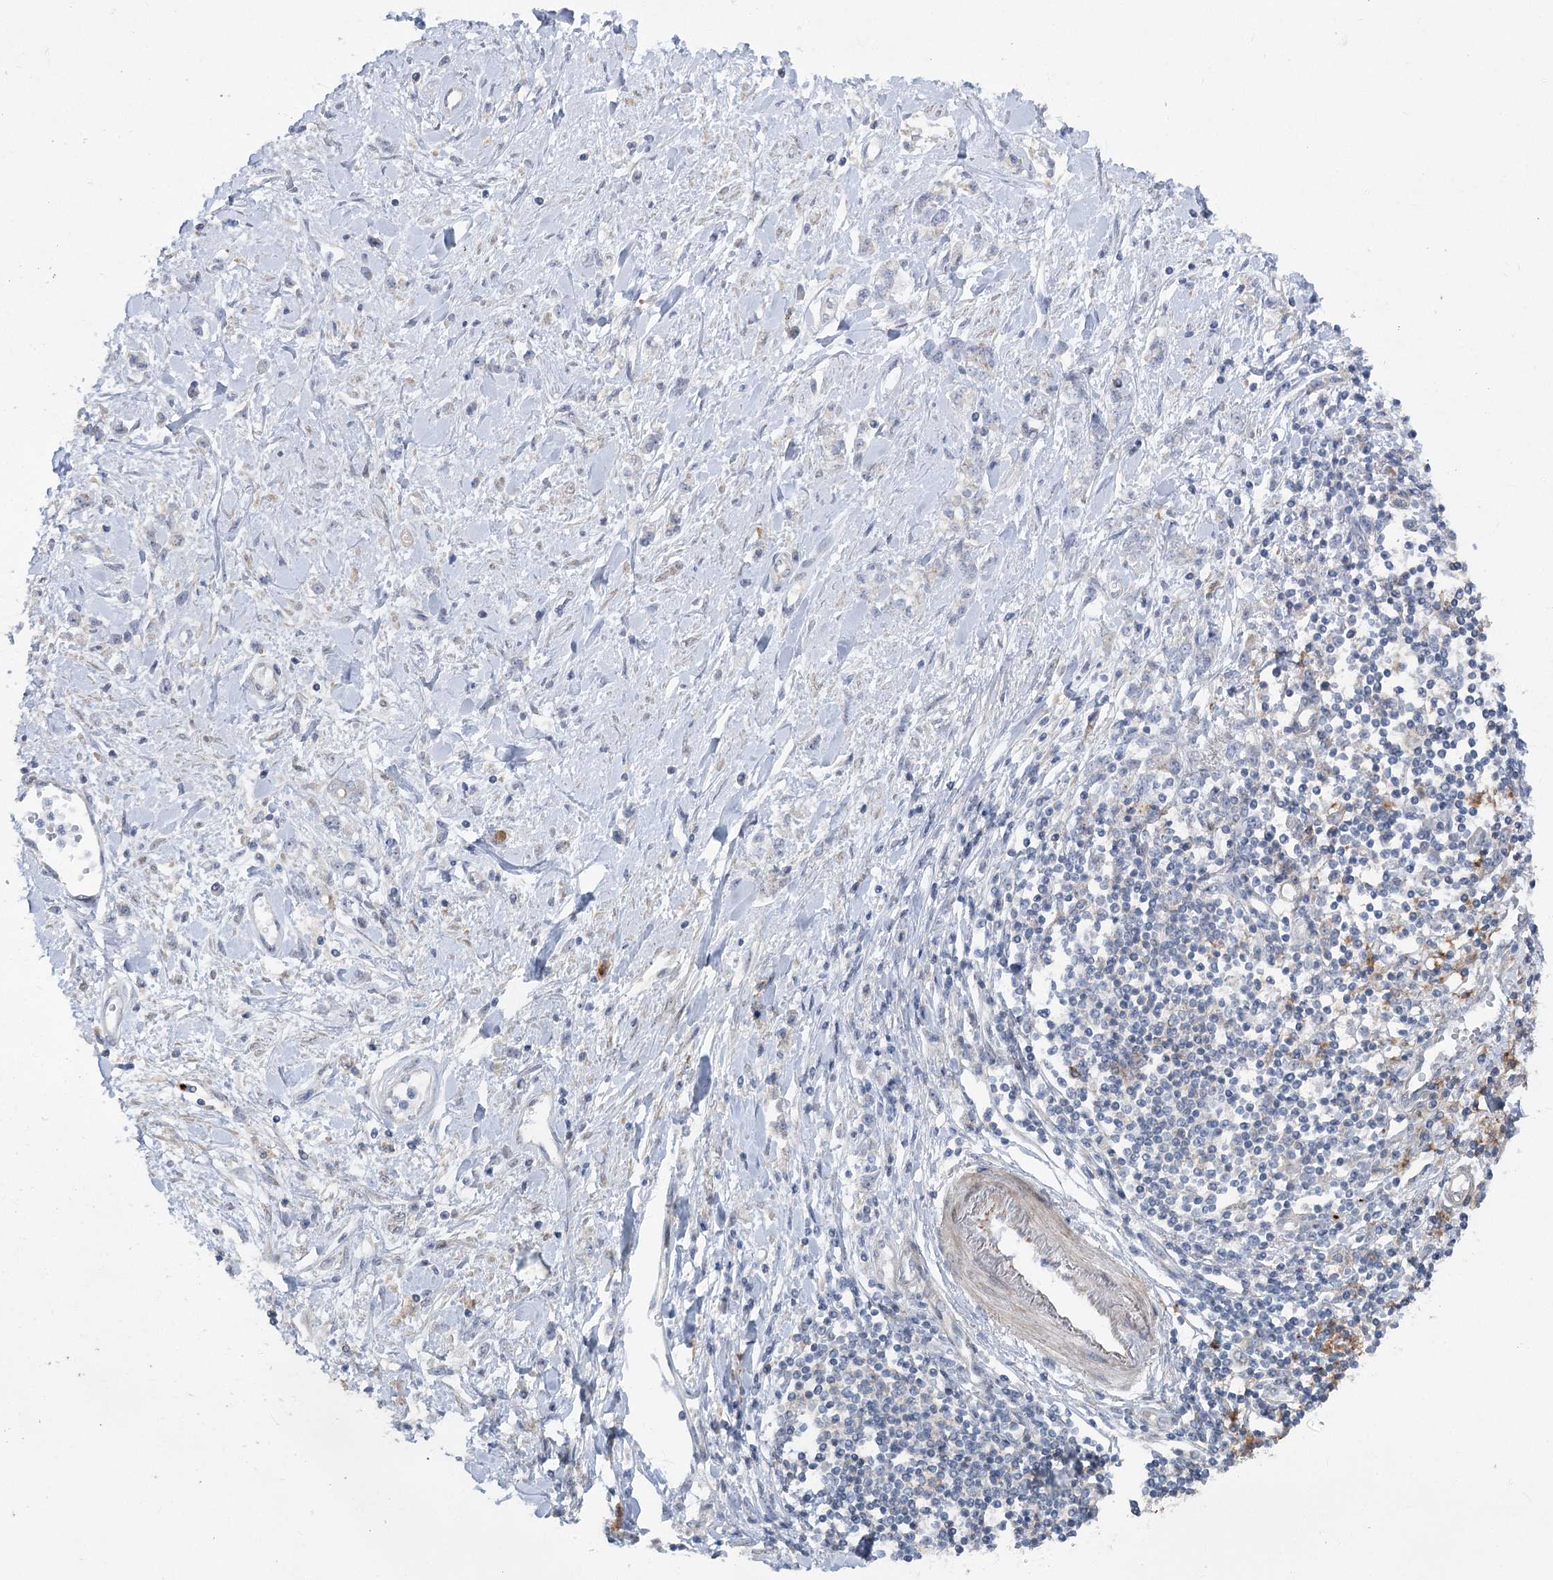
{"staining": {"intensity": "negative", "quantity": "none", "location": "none"}, "tissue": "stomach cancer", "cell_type": "Tumor cells", "image_type": "cancer", "snomed": [{"axis": "morphology", "description": "Adenocarcinoma, NOS"}, {"axis": "topography", "description": "Stomach"}], "caption": "Immunohistochemical staining of adenocarcinoma (stomach) displays no significant expression in tumor cells.", "gene": "SCN11A", "patient": {"sex": "female", "age": 76}}